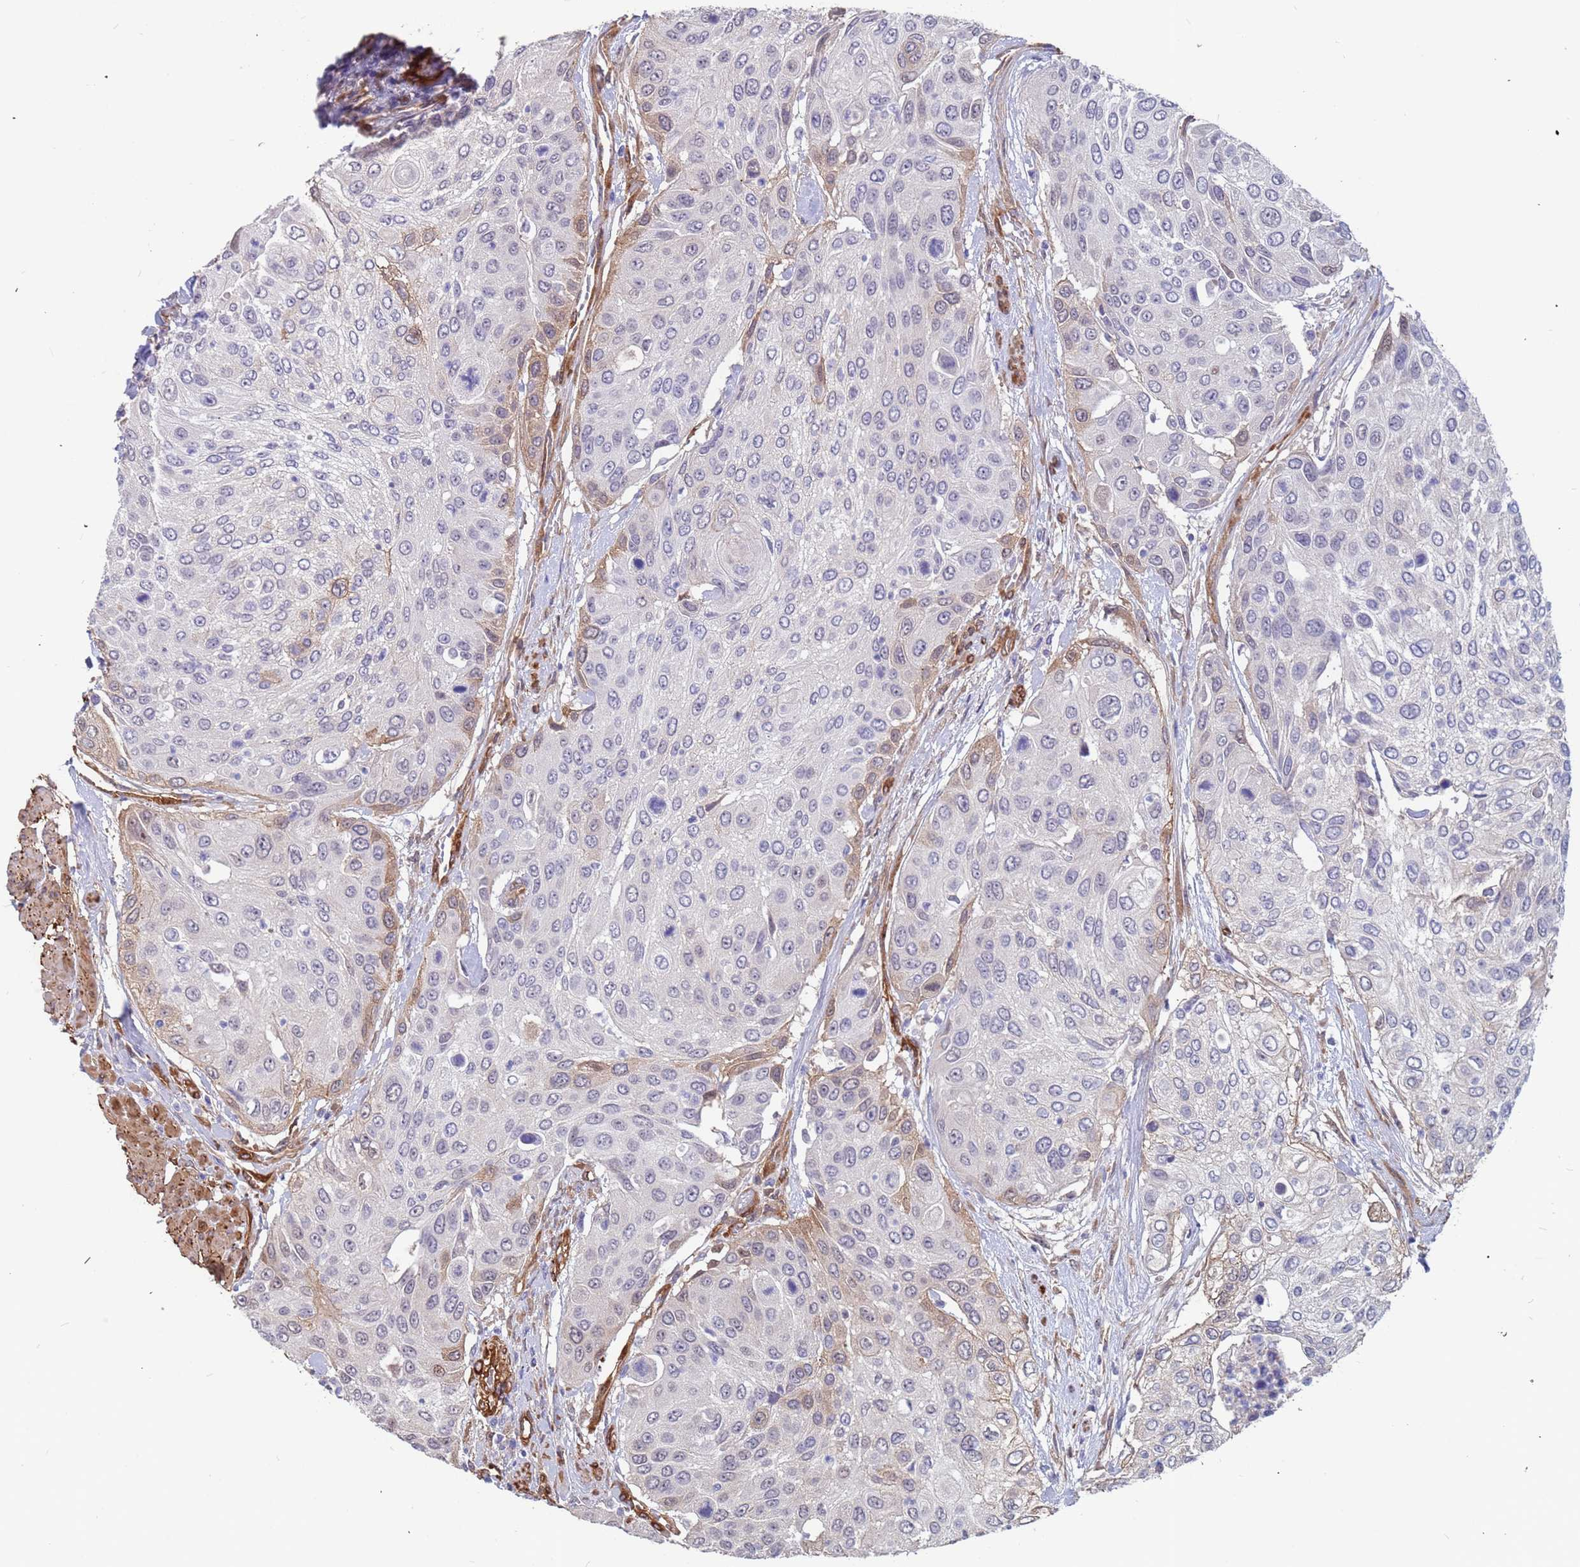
{"staining": {"intensity": "negative", "quantity": "none", "location": "none"}, "tissue": "urothelial cancer", "cell_type": "Tumor cells", "image_type": "cancer", "snomed": [{"axis": "morphology", "description": "Urothelial carcinoma, High grade"}, {"axis": "topography", "description": "Urinary bladder"}], "caption": "Immunohistochemical staining of high-grade urothelial carcinoma reveals no significant staining in tumor cells. (DAB immunohistochemistry (IHC) visualized using brightfield microscopy, high magnification).", "gene": "EHD2", "patient": {"sex": "female", "age": 79}}